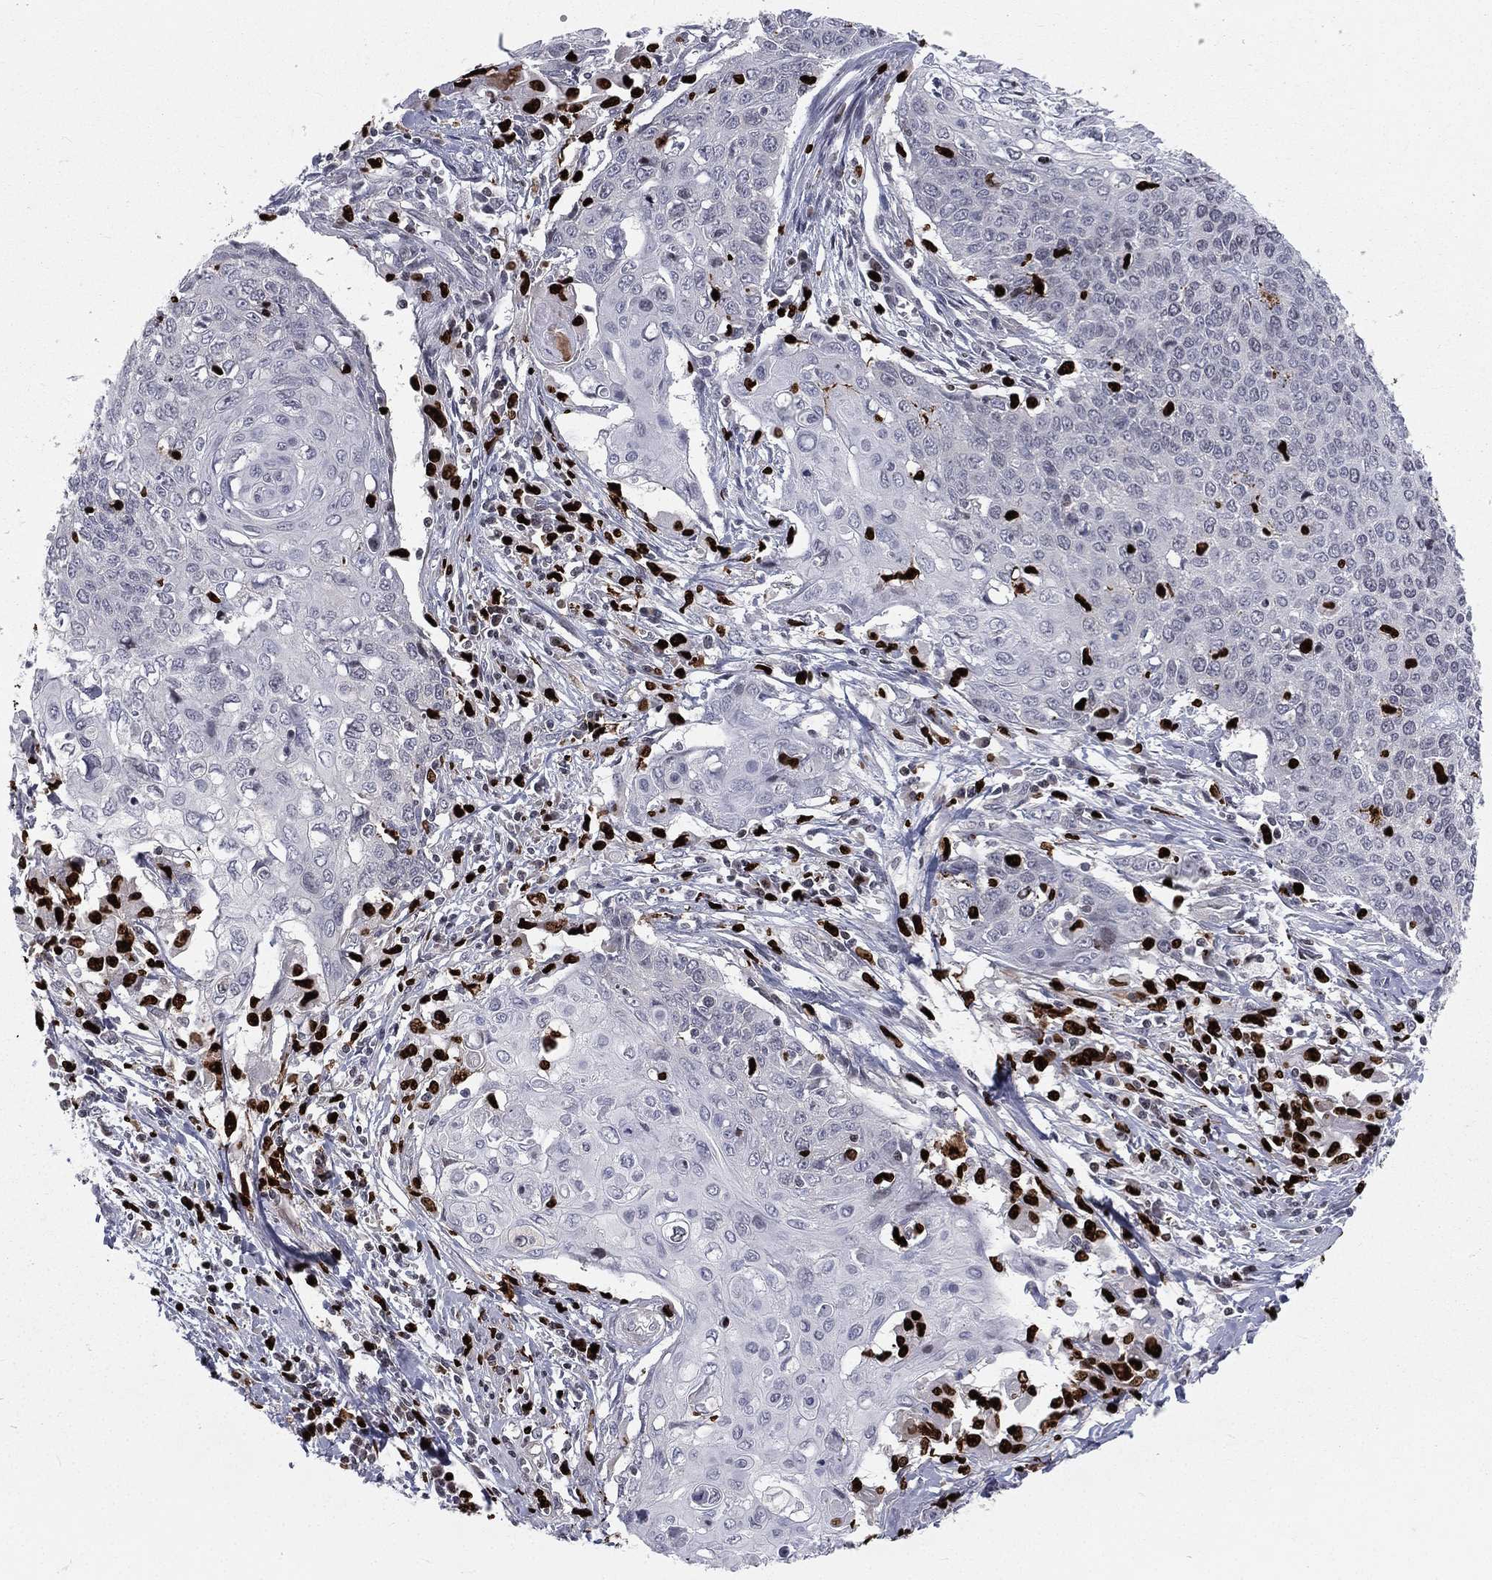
{"staining": {"intensity": "negative", "quantity": "none", "location": "none"}, "tissue": "cervical cancer", "cell_type": "Tumor cells", "image_type": "cancer", "snomed": [{"axis": "morphology", "description": "Squamous cell carcinoma, NOS"}, {"axis": "topography", "description": "Cervix"}], "caption": "The immunohistochemistry histopathology image has no significant positivity in tumor cells of cervical cancer (squamous cell carcinoma) tissue.", "gene": "MNDA", "patient": {"sex": "female", "age": 39}}